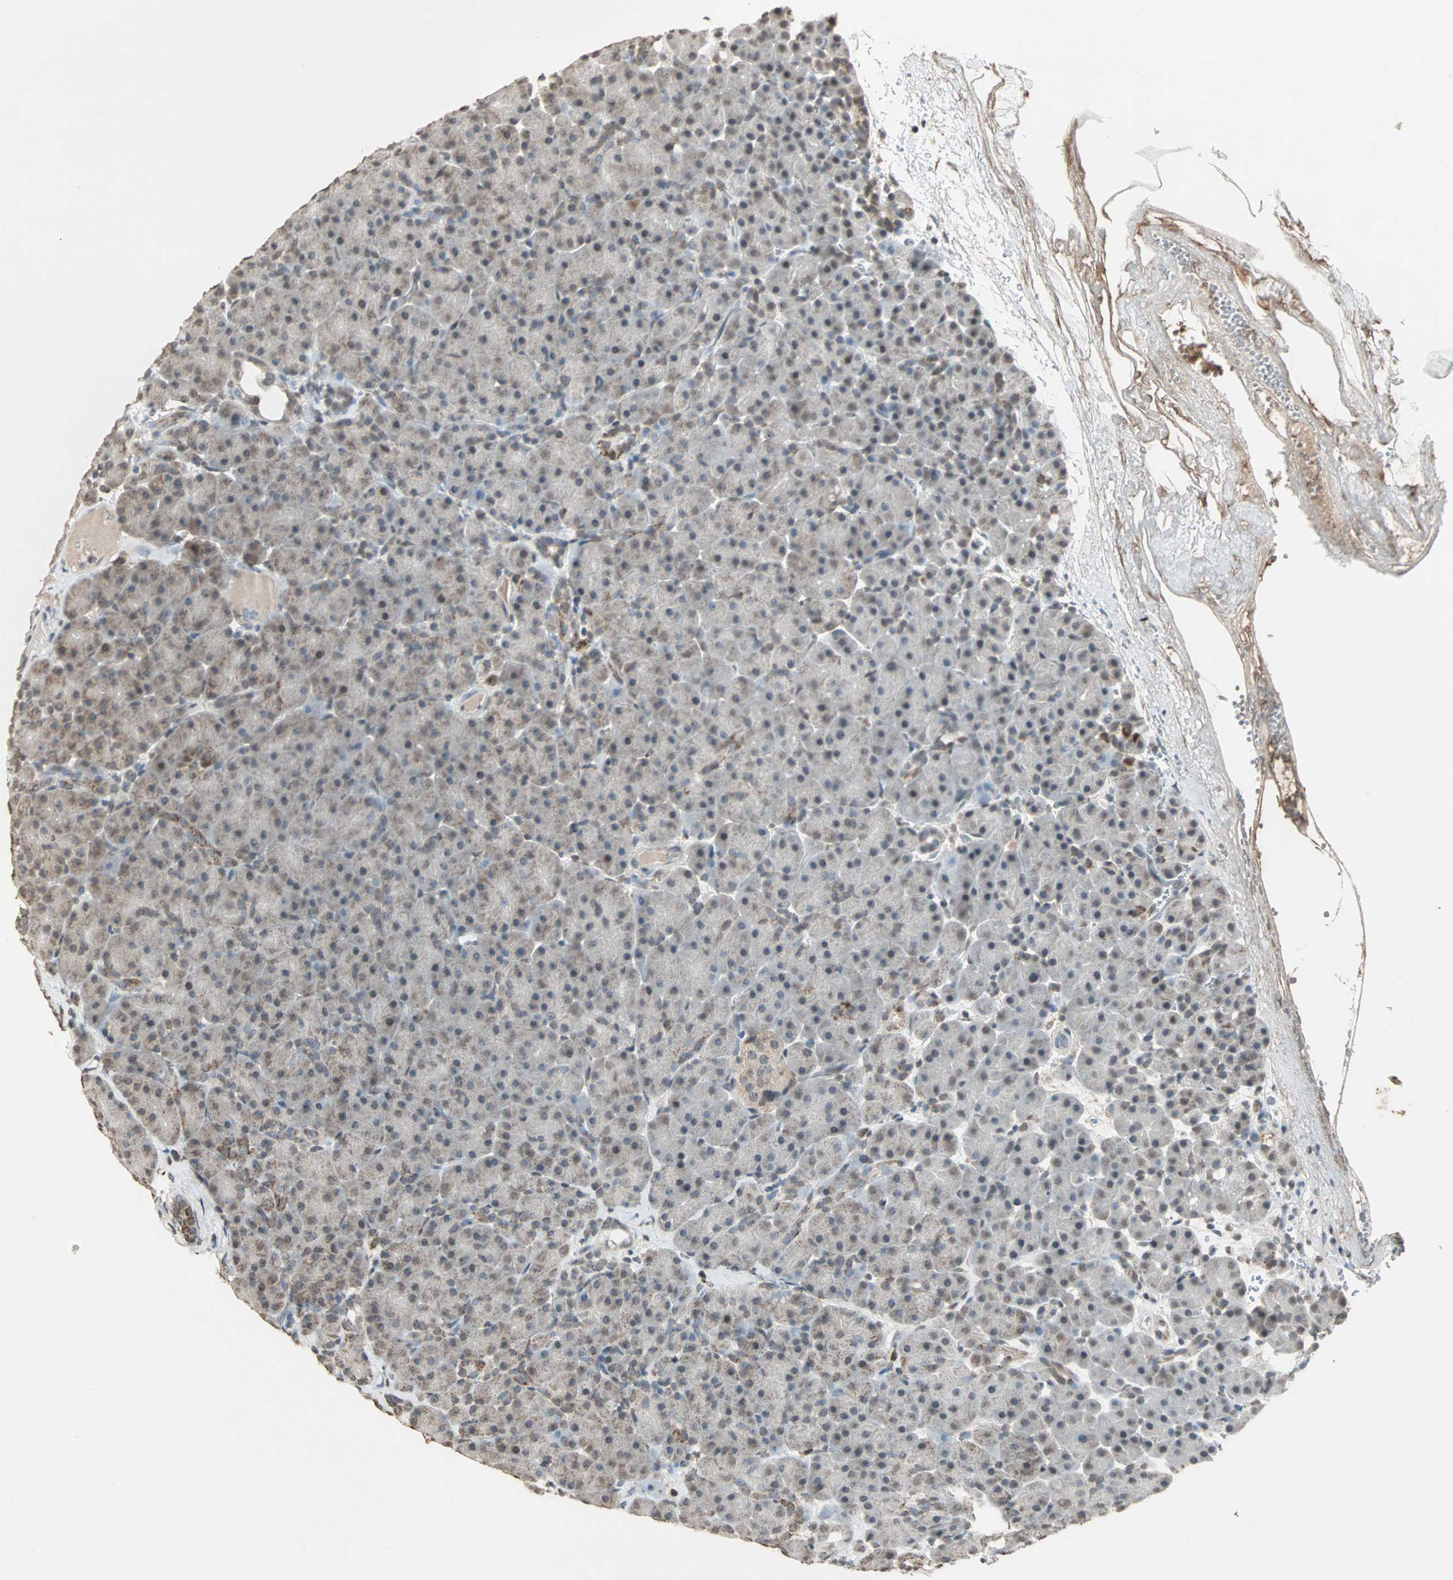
{"staining": {"intensity": "weak", "quantity": "25%-75%", "location": "cytoplasmic/membranous"}, "tissue": "pancreas", "cell_type": "Exocrine glandular cells", "image_type": "normal", "snomed": [{"axis": "morphology", "description": "Normal tissue, NOS"}, {"axis": "topography", "description": "Pancreas"}], "caption": "Pancreas stained with DAB immunohistochemistry demonstrates low levels of weak cytoplasmic/membranous staining in about 25%-75% of exocrine glandular cells. The protein of interest is stained brown, and the nuclei are stained in blue (DAB IHC with brightfield microscopy, high magnification).", "gene": "PRELID1", "patient": {"sex": "male", "age": 66}}